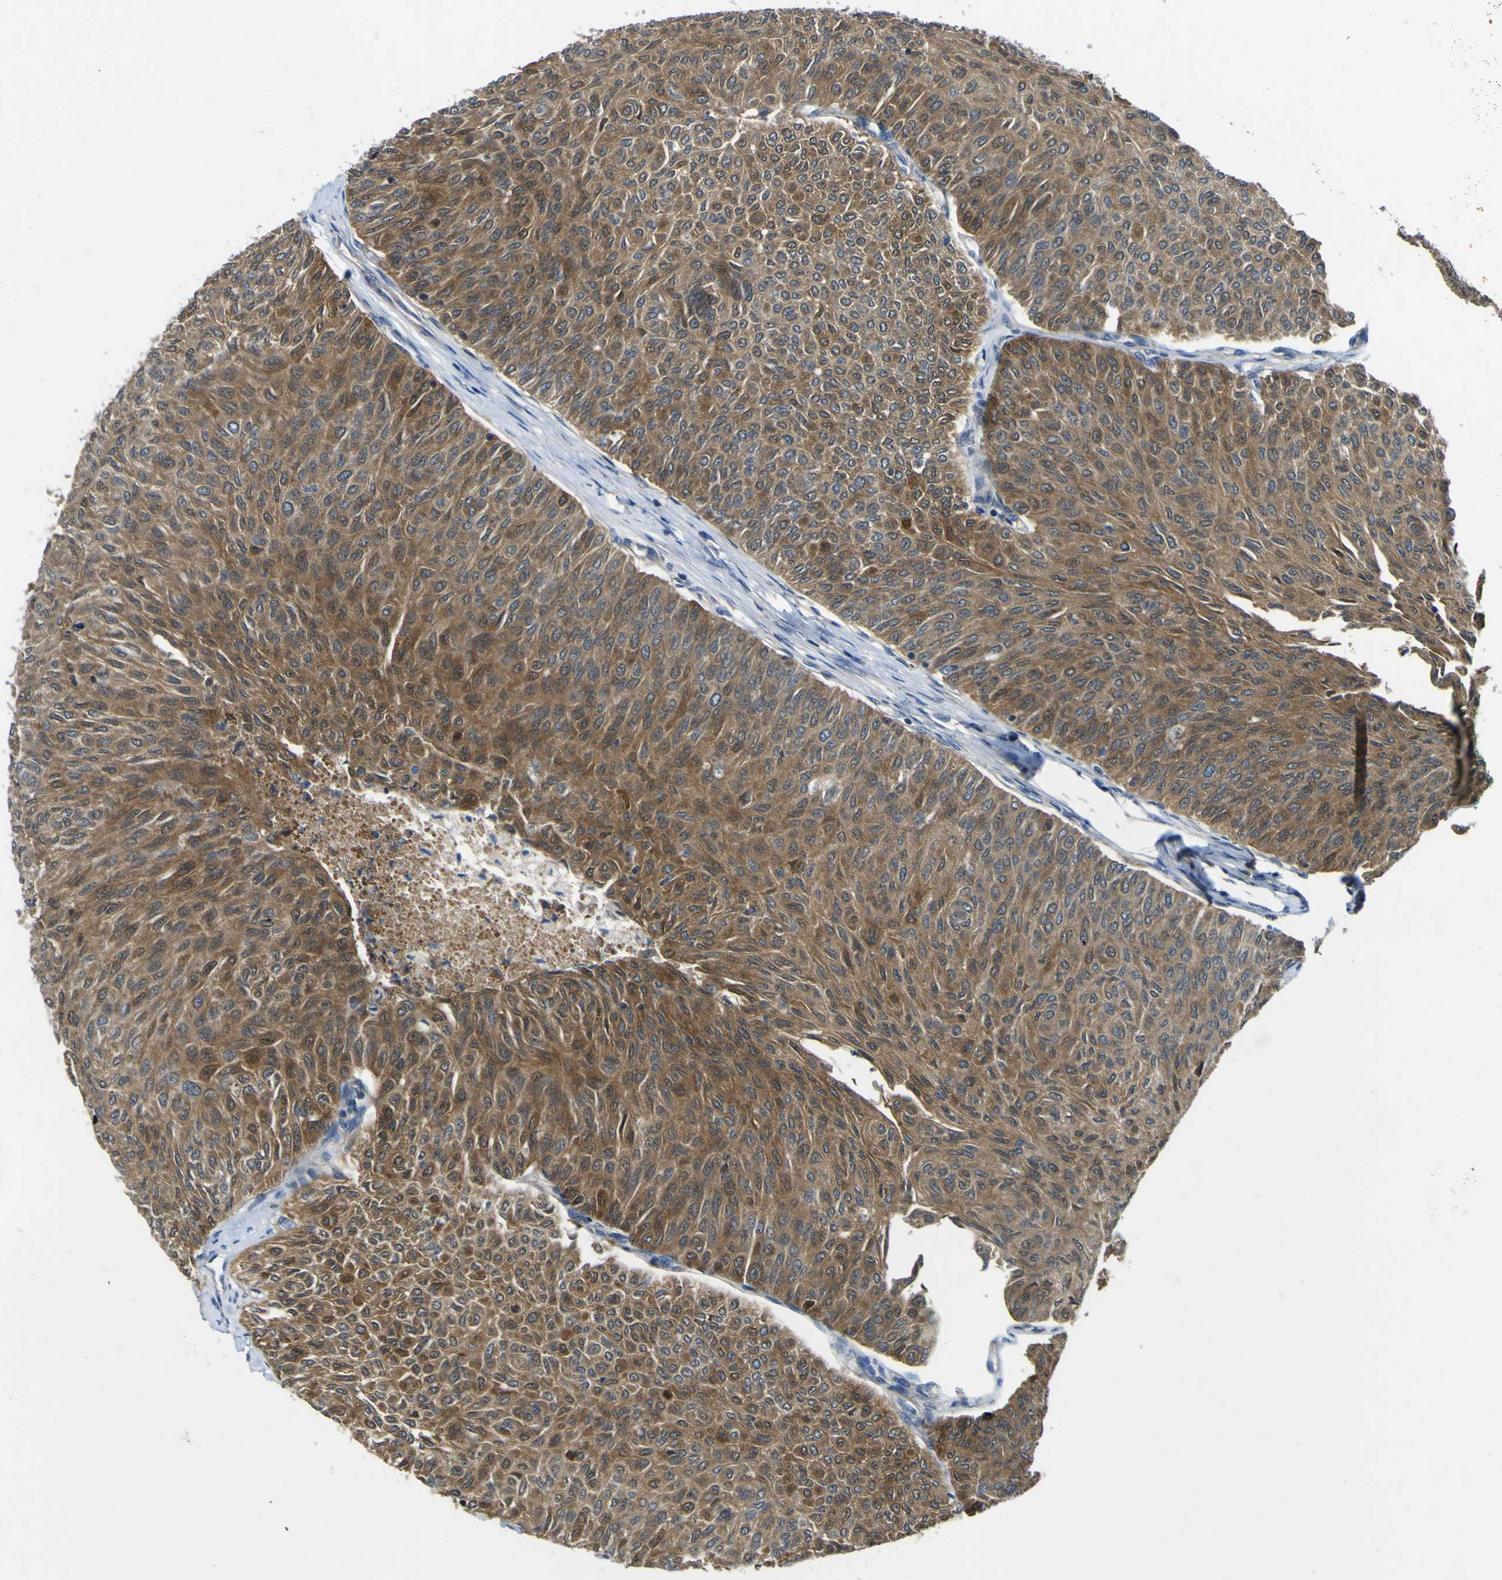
{"staining": {"intensity": "moderate", "quantity": ">75%", "location": "cytoplasmic/membranous"}, "tissue": "urothelial cancer", "cell_type": "Tumor cells", "image_type": "cancer", "snomed": [{"axis": "morphology", "description": "Urothelial carcinoma, Low grade"}, {"axis": "topography", "description": "Urinary bladder"}], "caption": "Urothelial carcinoma (low-grade) stained for a protein (brown) demonstrates moderate cytoplasmic/membranous positive expression in approximately >75% of tumor cells.", "gene": "EML2", "patient": {"sex": "male", "age": 78}}